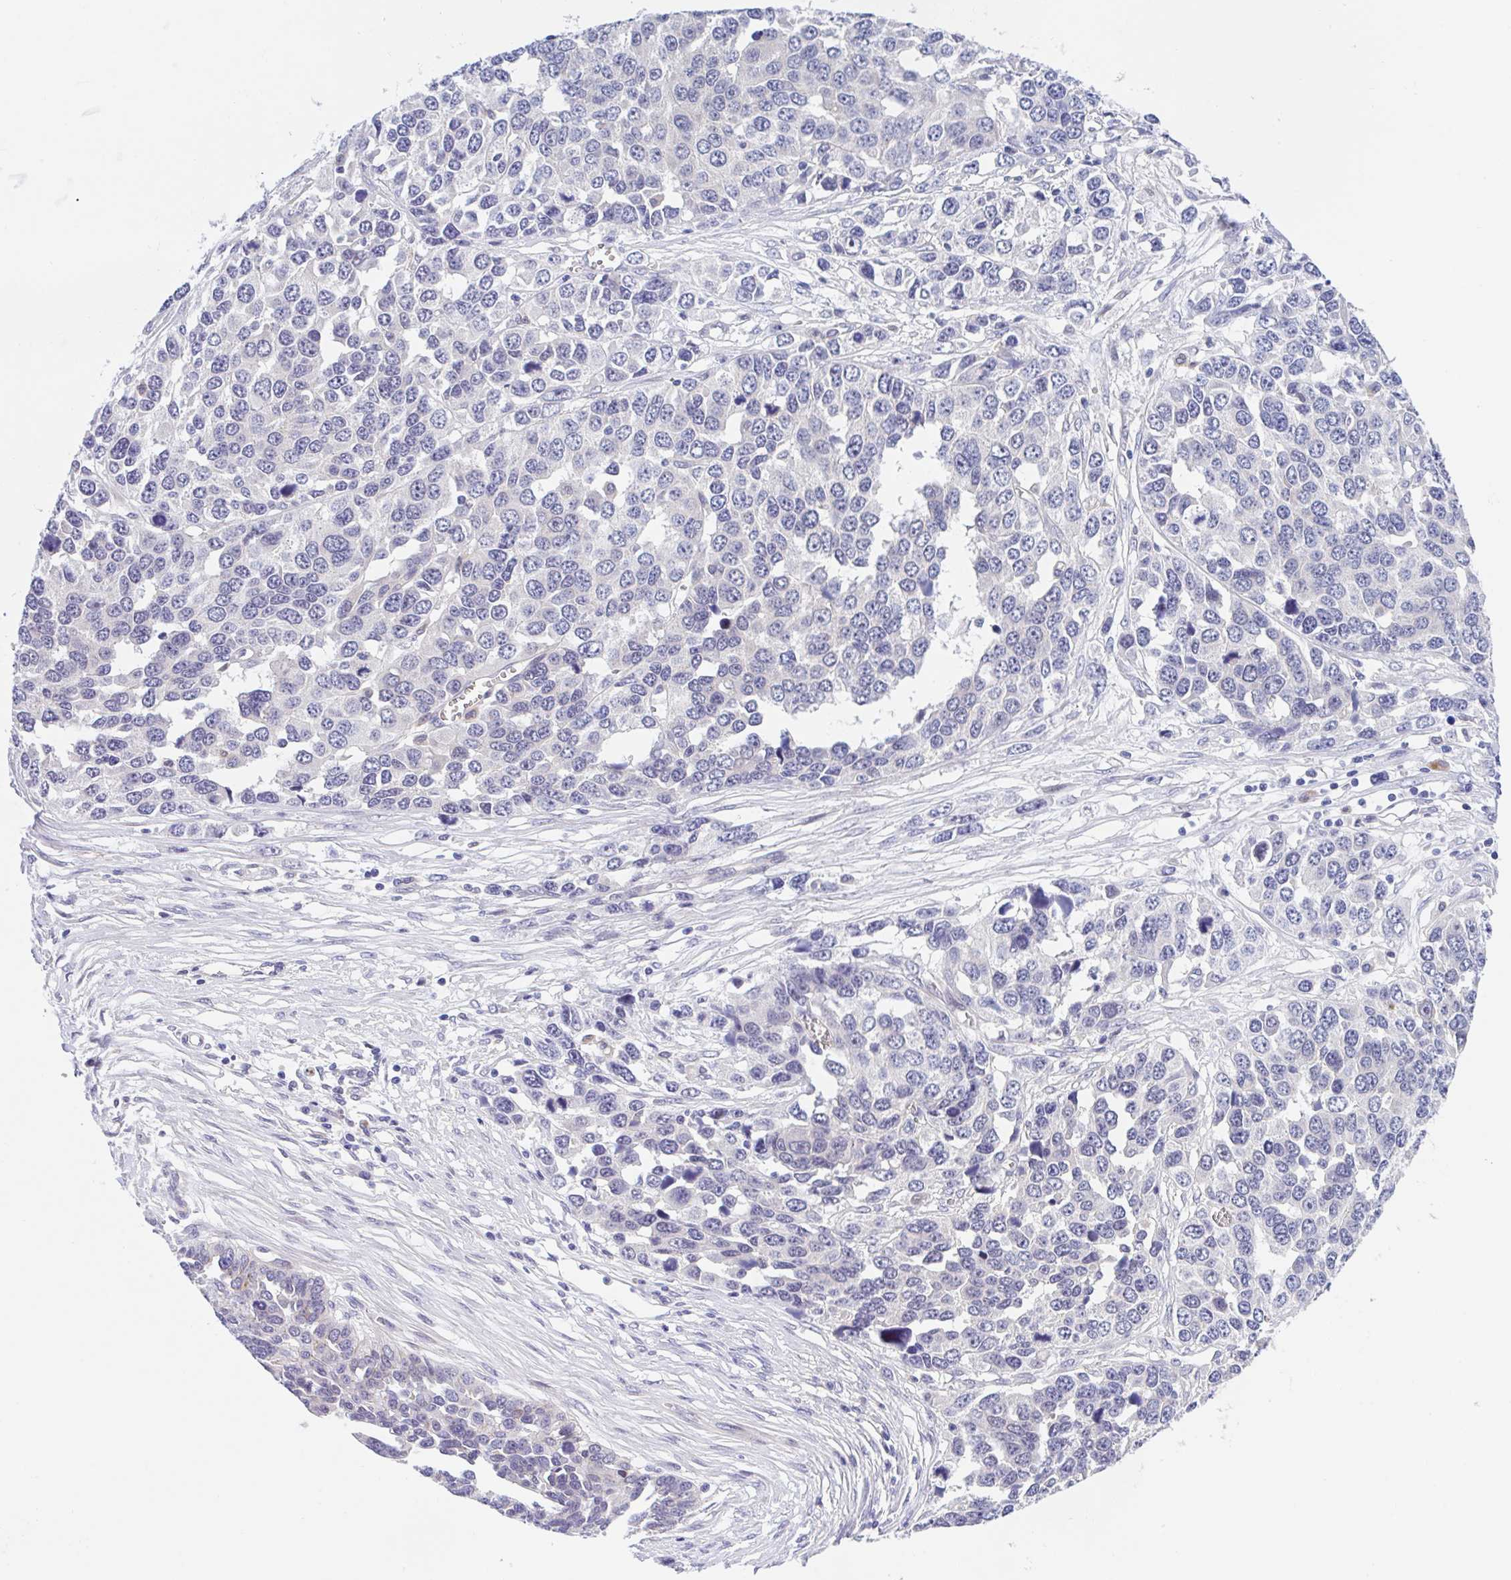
{"staining": {"intensity": "negative", "quantity": "none", "location": "none"}, "tissue": "ovarian cancer", "cell_type": "Tumor cells", "image_type": "cancer", "snomed": [{"axis": "morphology", "description": "Cystadenocarcinoma, serous, NOS"}, {"axis": "topography", "description": "Ovary"}], "caption": "Immunohistochemical staining of ovarian cancer exhibits no significant staining in tumor cells.", "gene": "TMEM86A", "patient": {"sex": "female", "age": 76}}